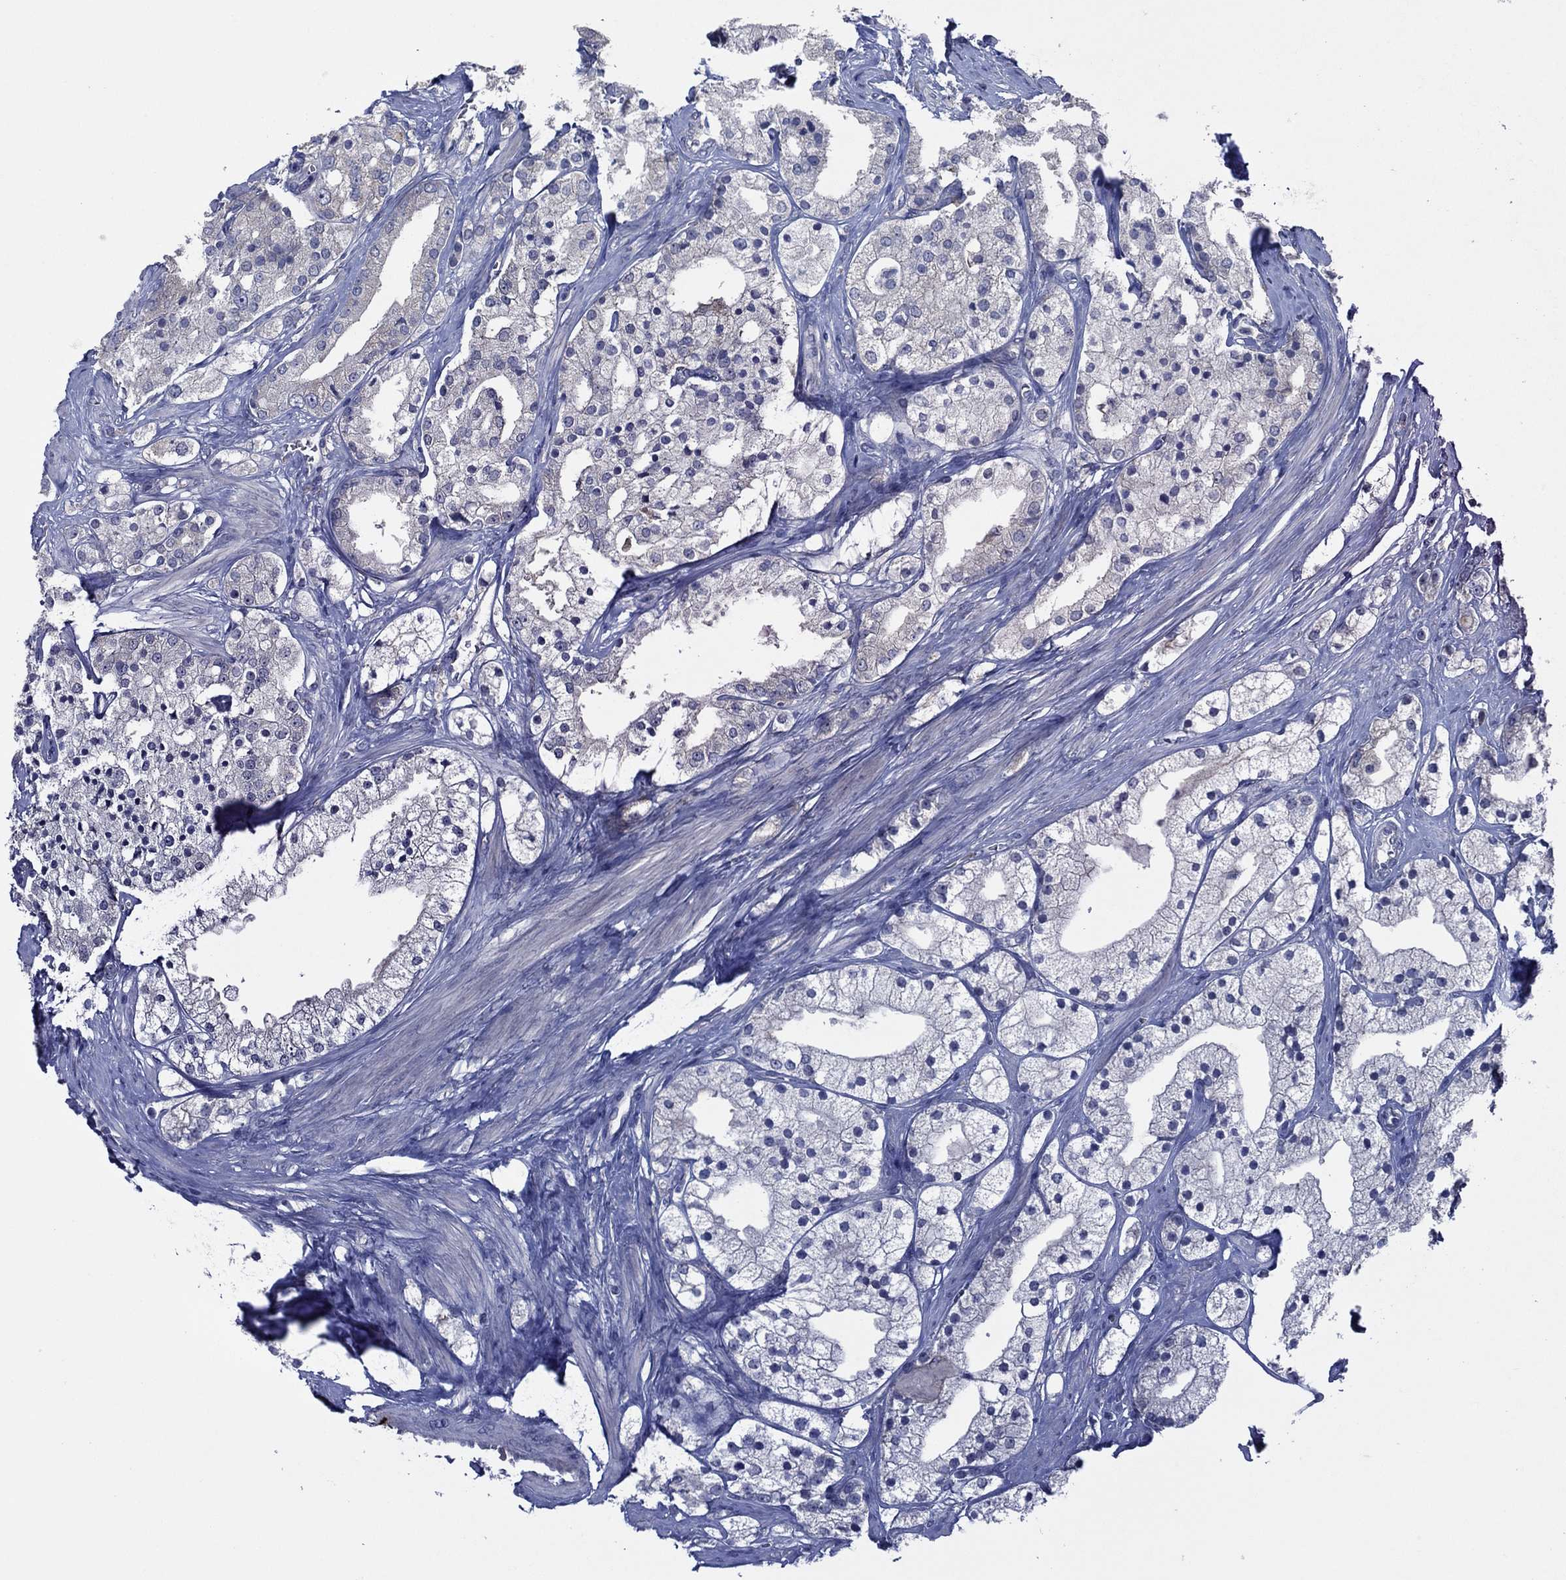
{"staining": {"intensity": "negative", "quantity": "none", "location": "none"}, "tissue": "prostate cancer", "cell_type": "Tumor cells", "image_type": "cancer", "snomed": [{"axis": "morphology", "description": "Adenocarcinoma, NOS"}, {"axis": "topography", "description": "Prostate and seminal vesicle, NOS"}, {"axis": "topography", "description": "Prostate"}], "caption": "Immunohistochemistry of human prostate cancer (adenocarcinoma) shows no expression in tumor cells. (DAB IHC, high magnification).", "gene": "MEA1", "patient": {"sex": "male", "age": 67}}